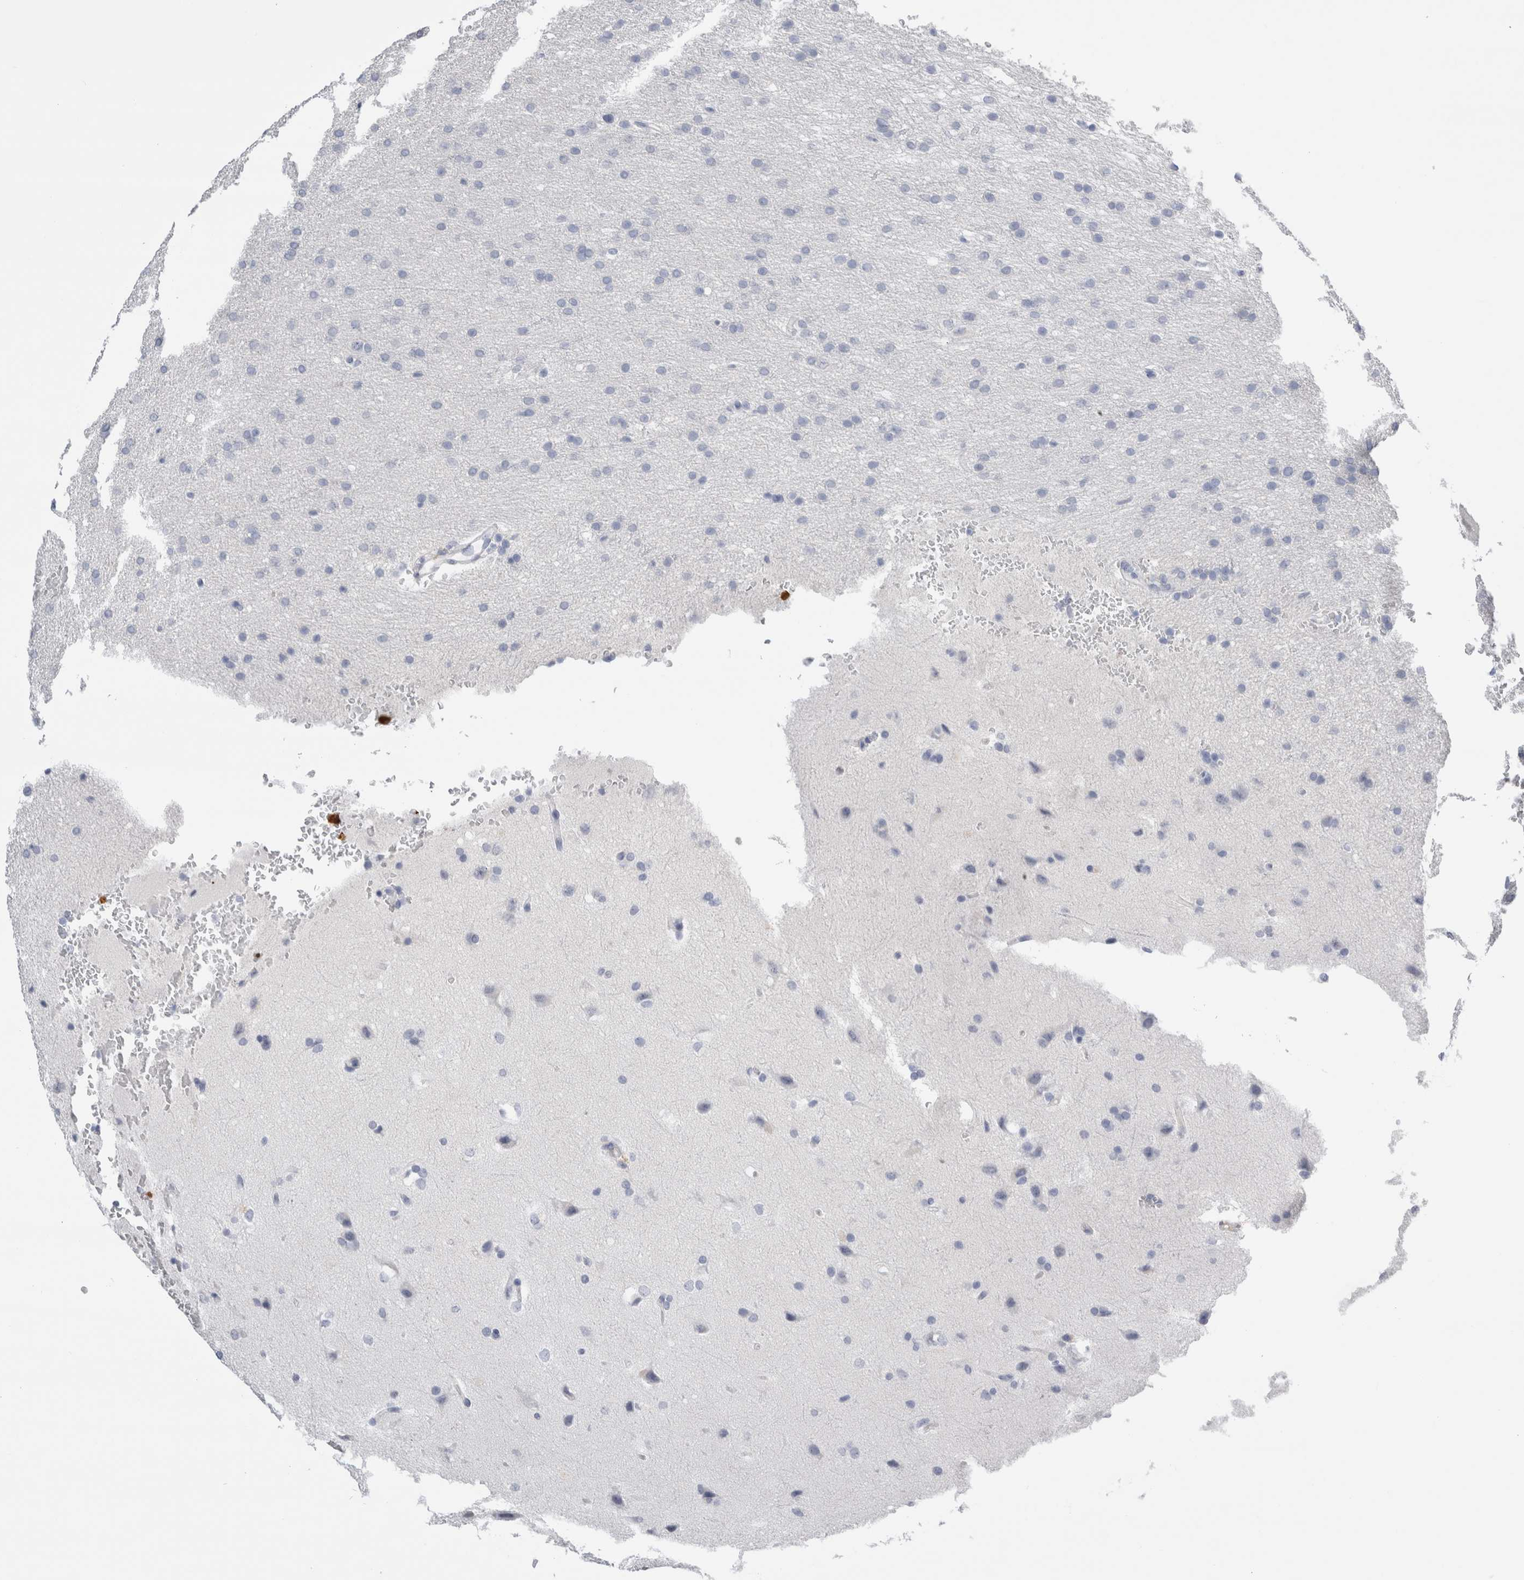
{"staining": {"intensity": "negative", "quantity": "none", "location": "none"}, "tissue": "glioma", "cell_type": "Tumor cells", "image_type": "cancer", "snomed": [{"axis": "morphology", "description": "Glioma, malignant, Low grade"}, {"axis": "topography", "description": "Brain"}], "caption": "Immunohistochemical staining of malignant low-grade glioma demonstrates no significant expression in tumor cells.", "gene": "S100A12", "patient": {"sex": "female", "age": 37}}